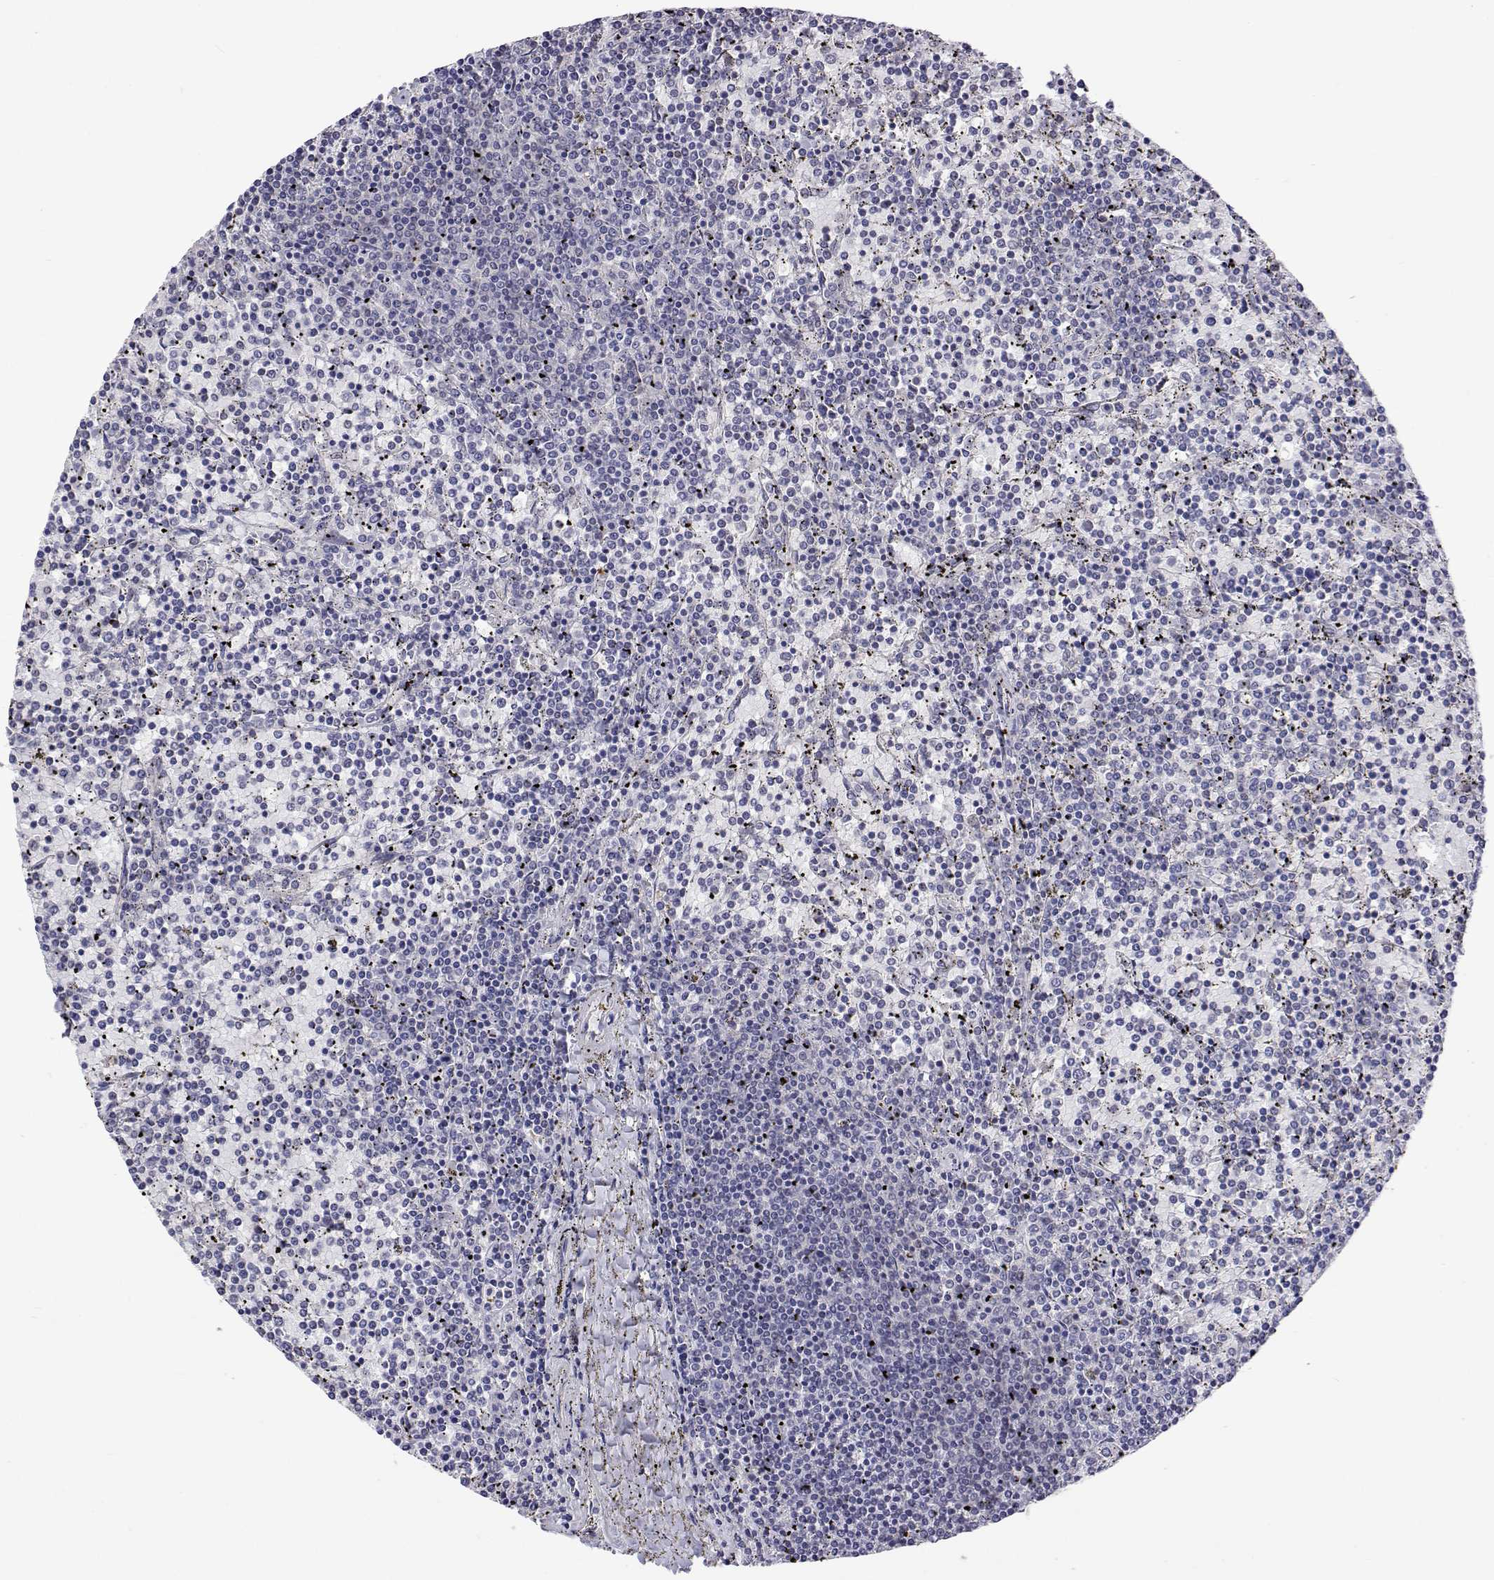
{"staining": {"intensity": "negative", "quantity": "none", "location": "none"}, "tissue": "lymphoma", "cell_type": "Tumor cells", "image_type": "cancer", "snomed": [{"axis": "morphology", "description": "Malignant lymphoma, non-Hodgkin's type, Low grade"}, {"axis": "topography", "description": "Spleen"}], "caption": "Malignant lymphoma, non-Hodgkin's type (low-grade) stained for a protein using immunohistochemistry (IHC) reveals no expression tumor cells.", "gene": "HNRNPA0", "patient": {"sex": "female", "age": 77}}